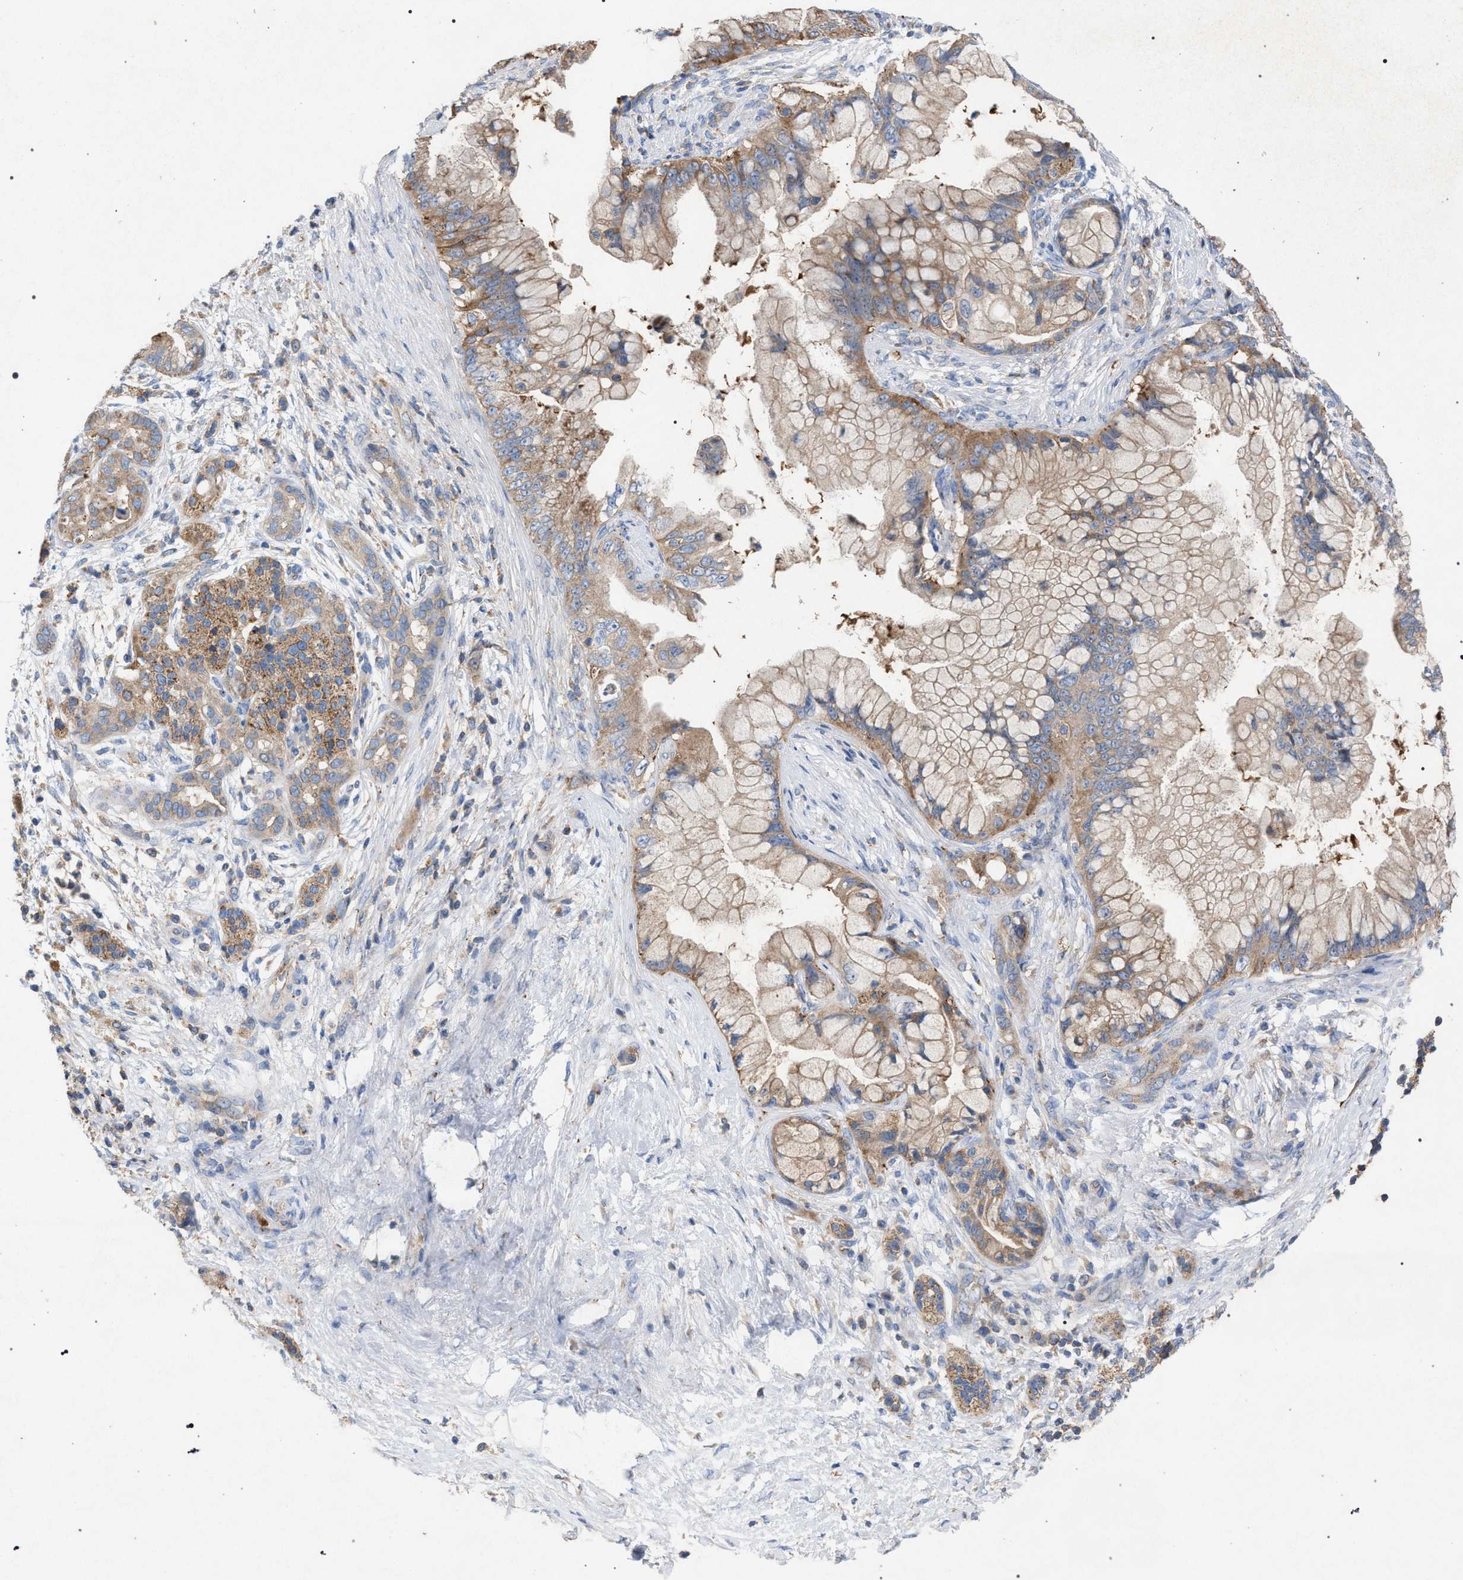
{"staining": {"intensity": "moderate", "quantity": ">75%", "location": "cytoplasmic/membranous"}, "tissue": "pancreatic cancer", "cell_type": "Tumor cells", "image_type": "cancer", "snomed": [{"axis": "morphology", "description": "Adenocarcinoma, NOS"}, {"axis": "topography", "description": "Pancreas"}], "caption": "Immunohistochemical staining of pancreatic cancer (adenocarcinoma) demonstrates moderate cytoplasmic/membranous protein staining in approximately >75% of tumor cells.", "gene": "VPS13A", "patient": {"sex": "male", "age": 59}}